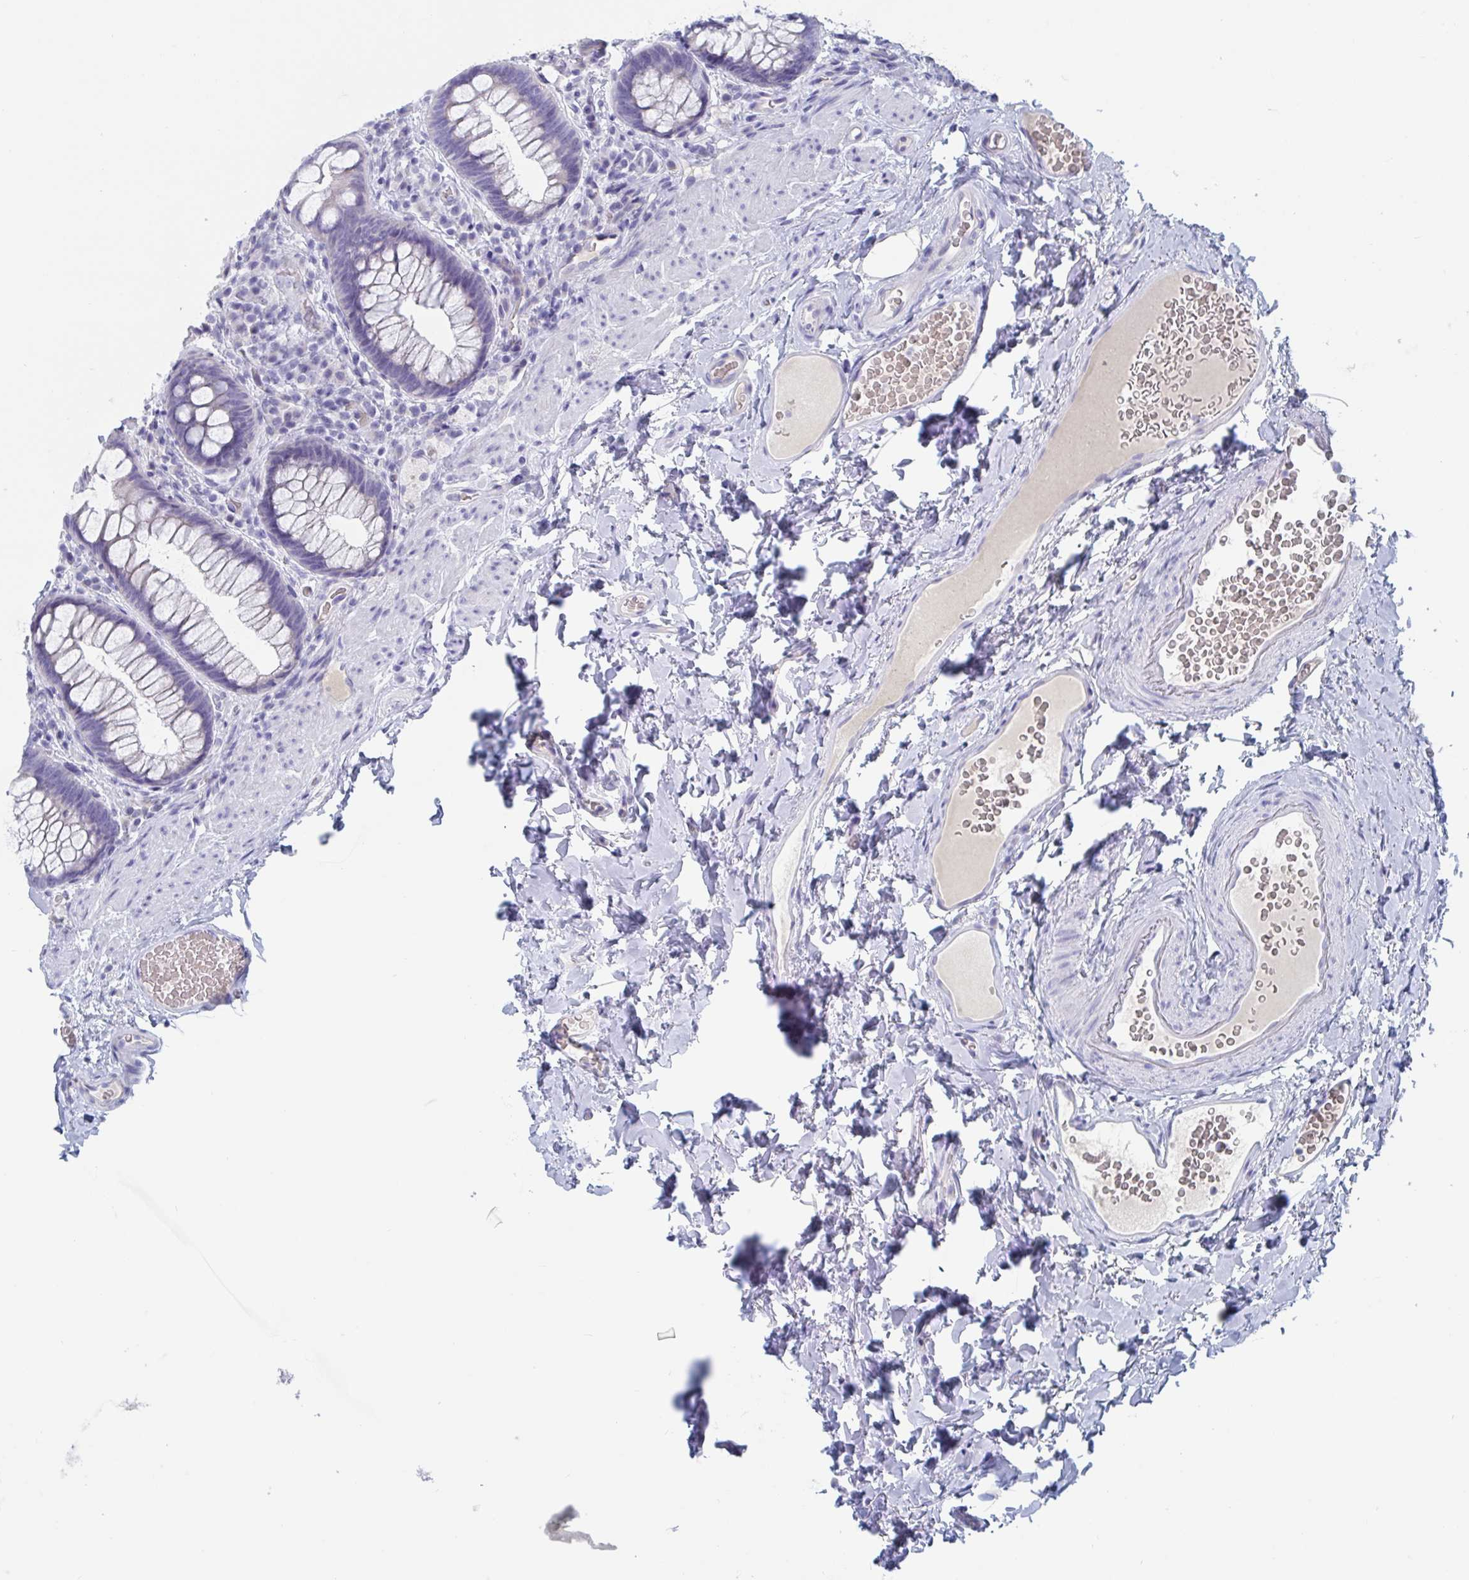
{"staining": {"intensity": "negative", "quantity": "none", "location": "none"}, "tissue": "rectum", "cell_type": "Glandular cells", "image_type": "normal", "snomed": [{"axis": "morphology", "description": "Normal tissue, NOS"}, {"axis": "topography", "description": "Rectum"}], "caption": "DAB immunohistochemical staining of unremarkable rectum demonstrates no significant positivity in glandular cells.", "gene": "DPEP3", "patient": {"sex": "female", "age": 69}}